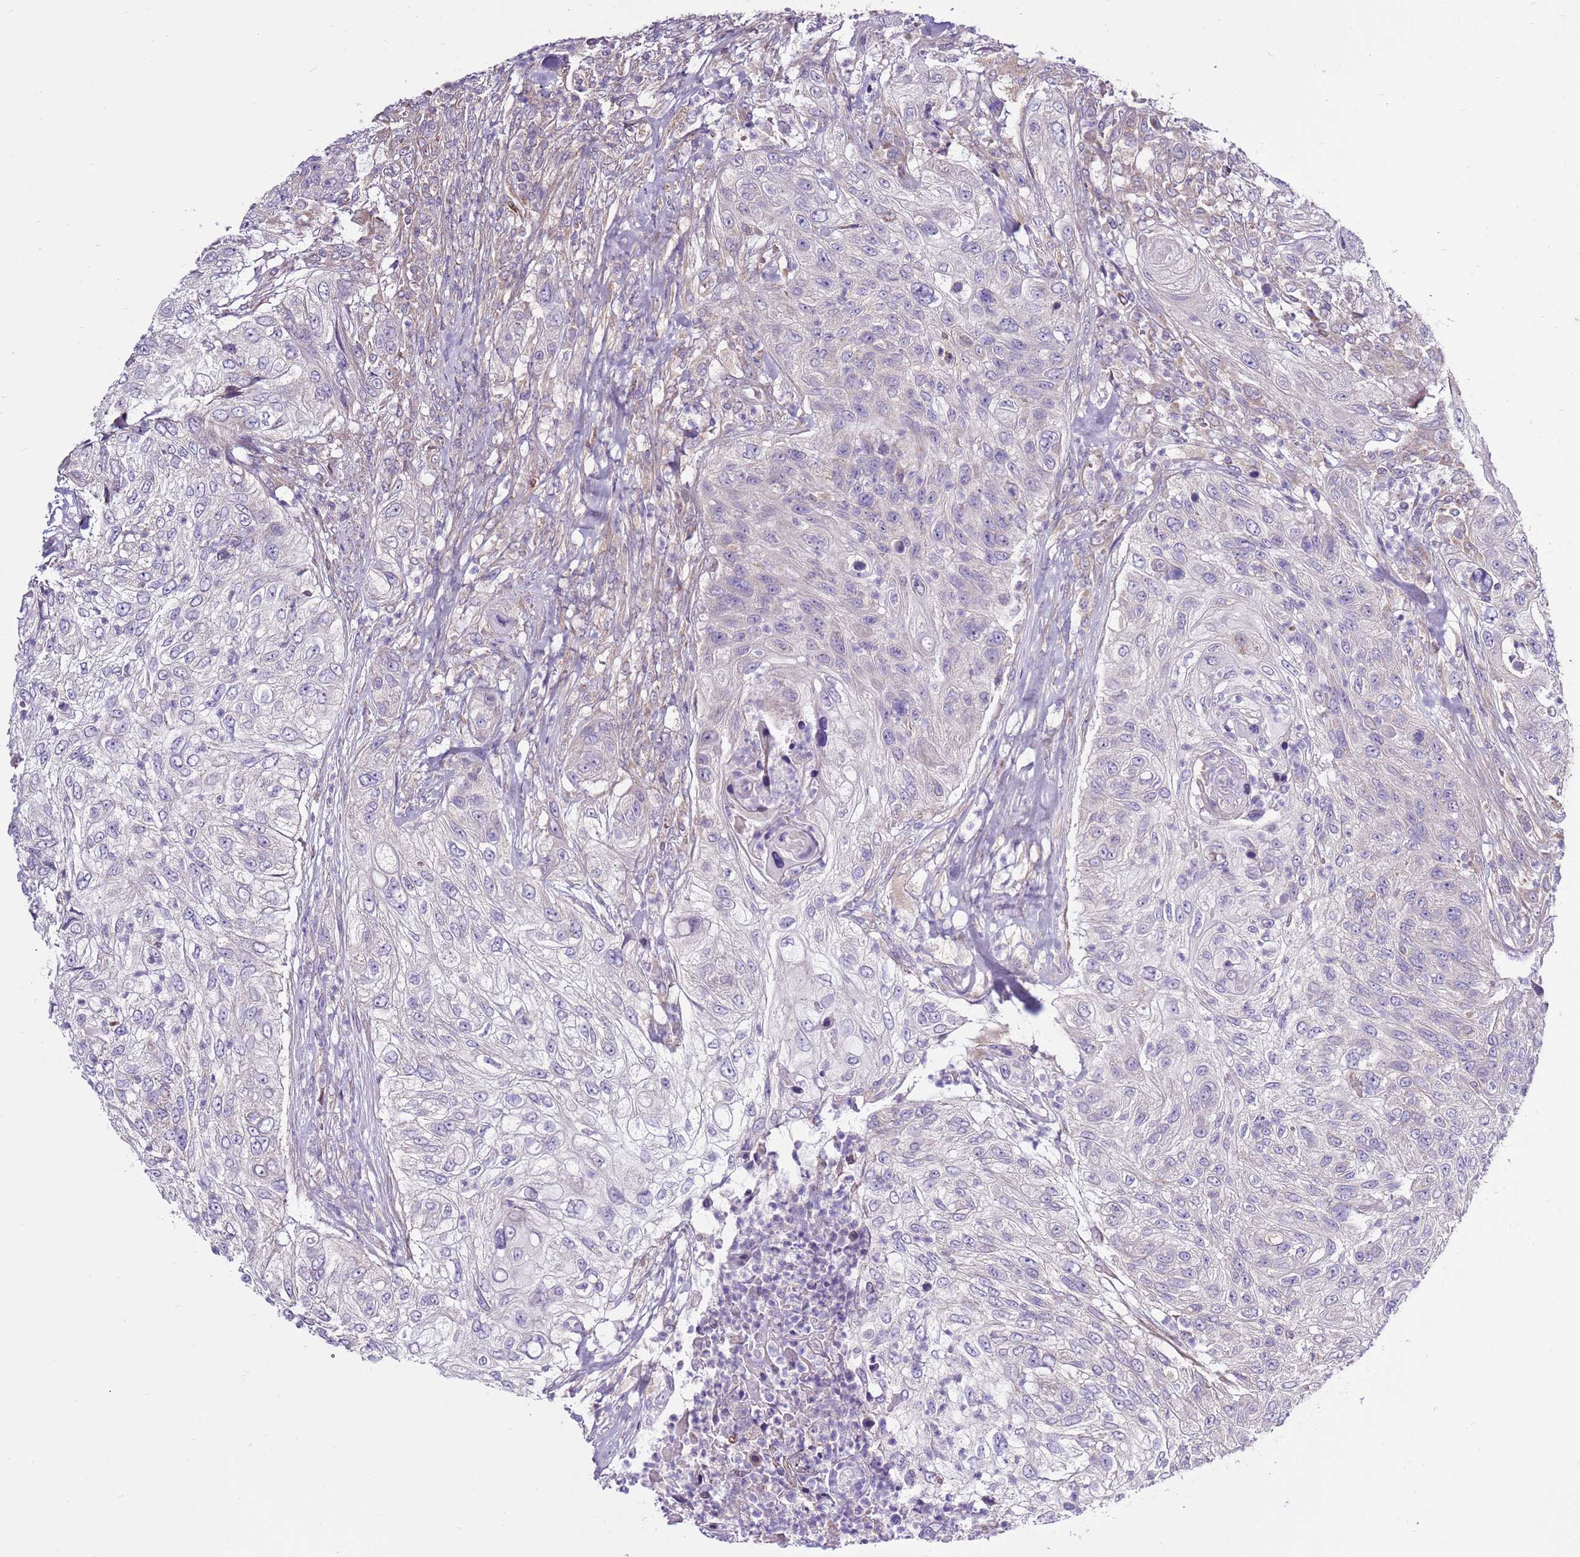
{"staining": {"intensity": "weak", "quantity": "<25%", "location": "cytoplasmic/membranous"}, "tissue": "urothelial cancer", "cell_type": "Tumor cells", "image_type": "cancer", "snomed": [{"axis": "morphology", "description": "Urothelial carcinoma, High grade"}, {"axis": "topography", "description": "Urinary bladder"}], "caption": "High magnification brightfield microscopy of urothelial cancer stained with DAB (brown) and counterstained with hematoxylin (blue): tumor cells show no significant expression.", "gene": "SMG1", "patient": {"sex": "female", "age": 60}}